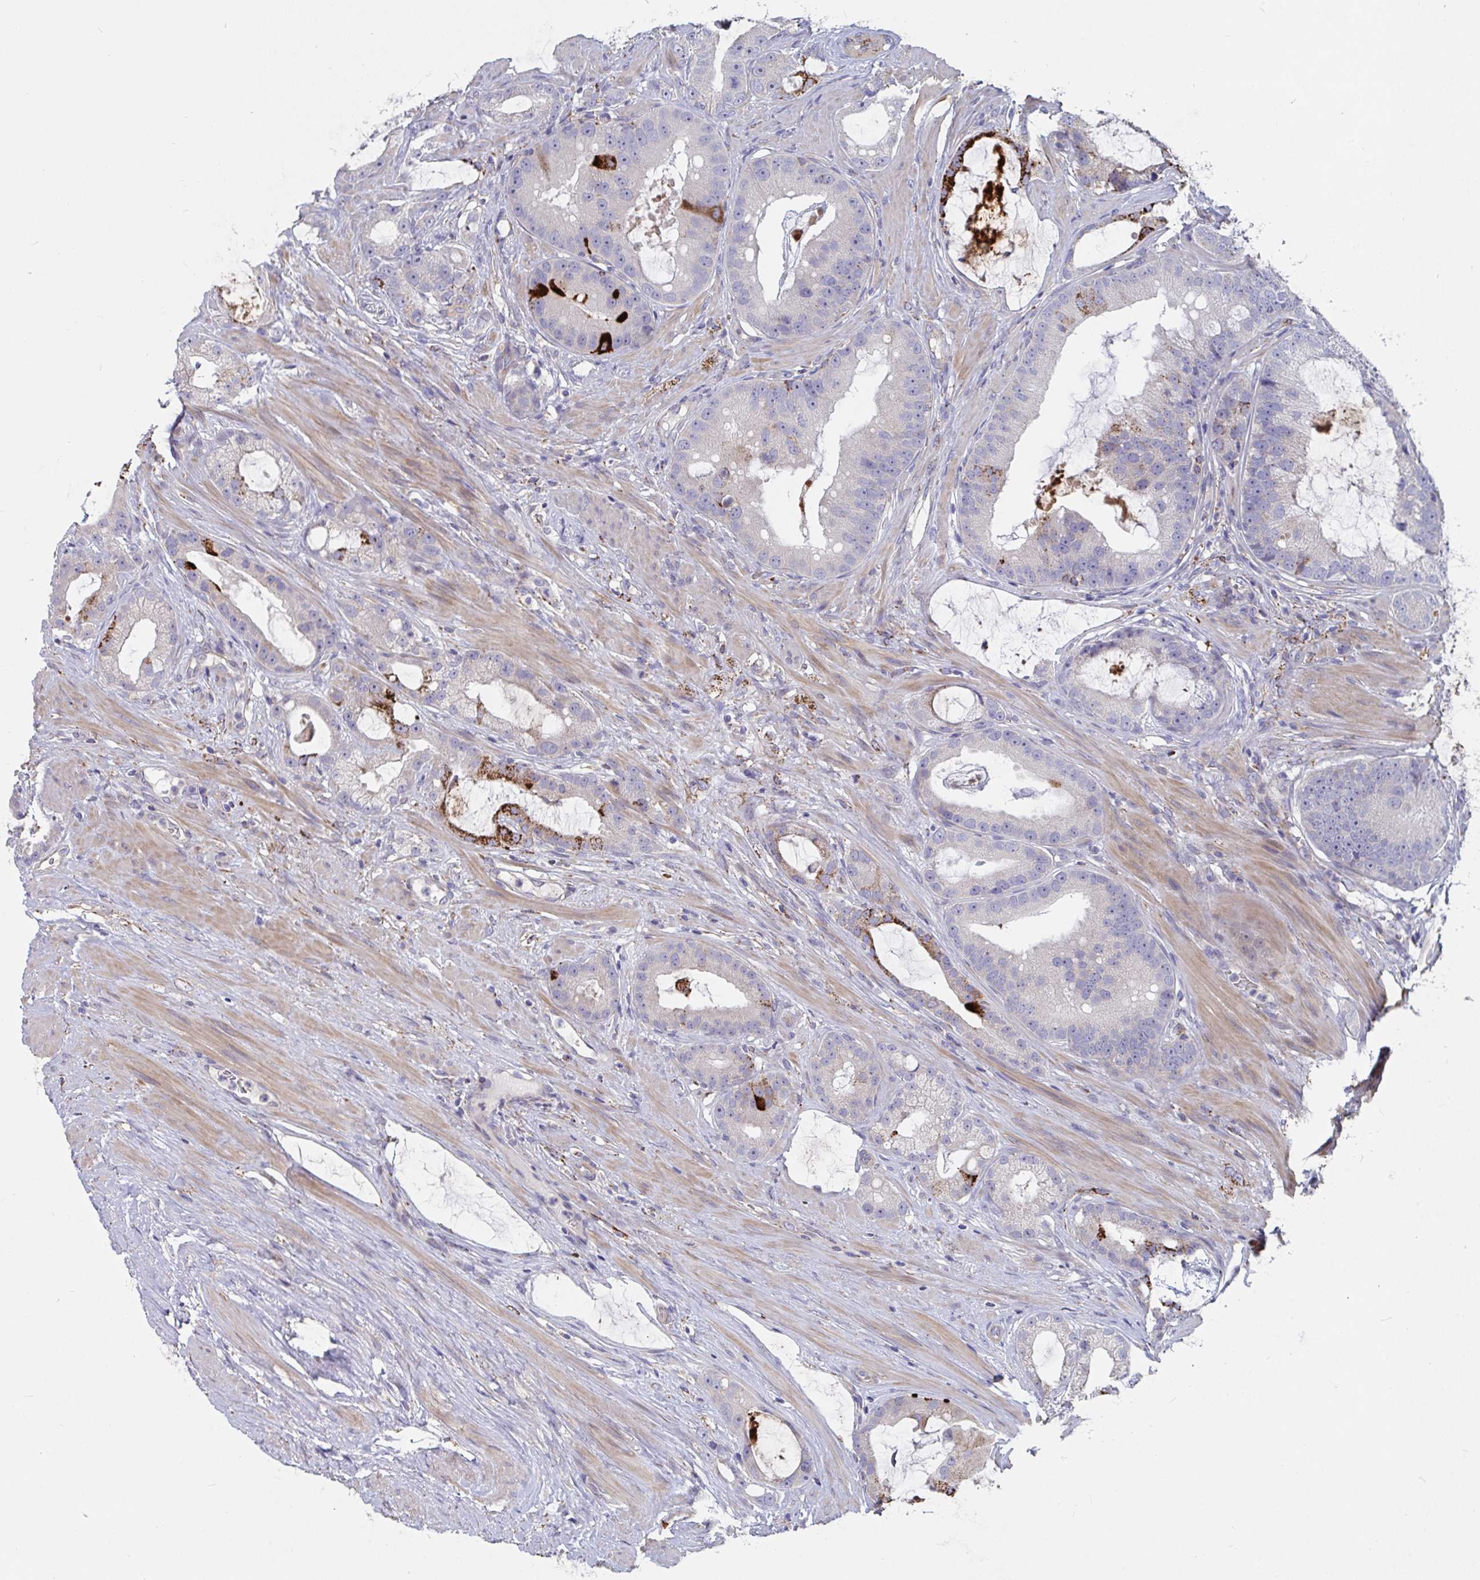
{"staining": {"intensity": "strong", "quantity": "<25%", "location": "cytoplasmic/membranous"}, "tissue": "prostate cancer", "cell_type": "Tumor cells", "image_type": "cancer", "snomed": [{"axis": "morphology", "description": "Adenocarcinoma, High grade"}, {"axis": "topography", "description": "Prostate"}], "caption": "Strong cytoplasmic/membranous protein positivity is present in approximately <25% of tumor cells in prostate adenocarcinoma (high-grade). (DAB (3,3'-diaminobenzidine) = brown stain, brightfield microscopy at high magnification).", "gene": "FAM156B", "patient": {"sex": "male", "age": 65}}